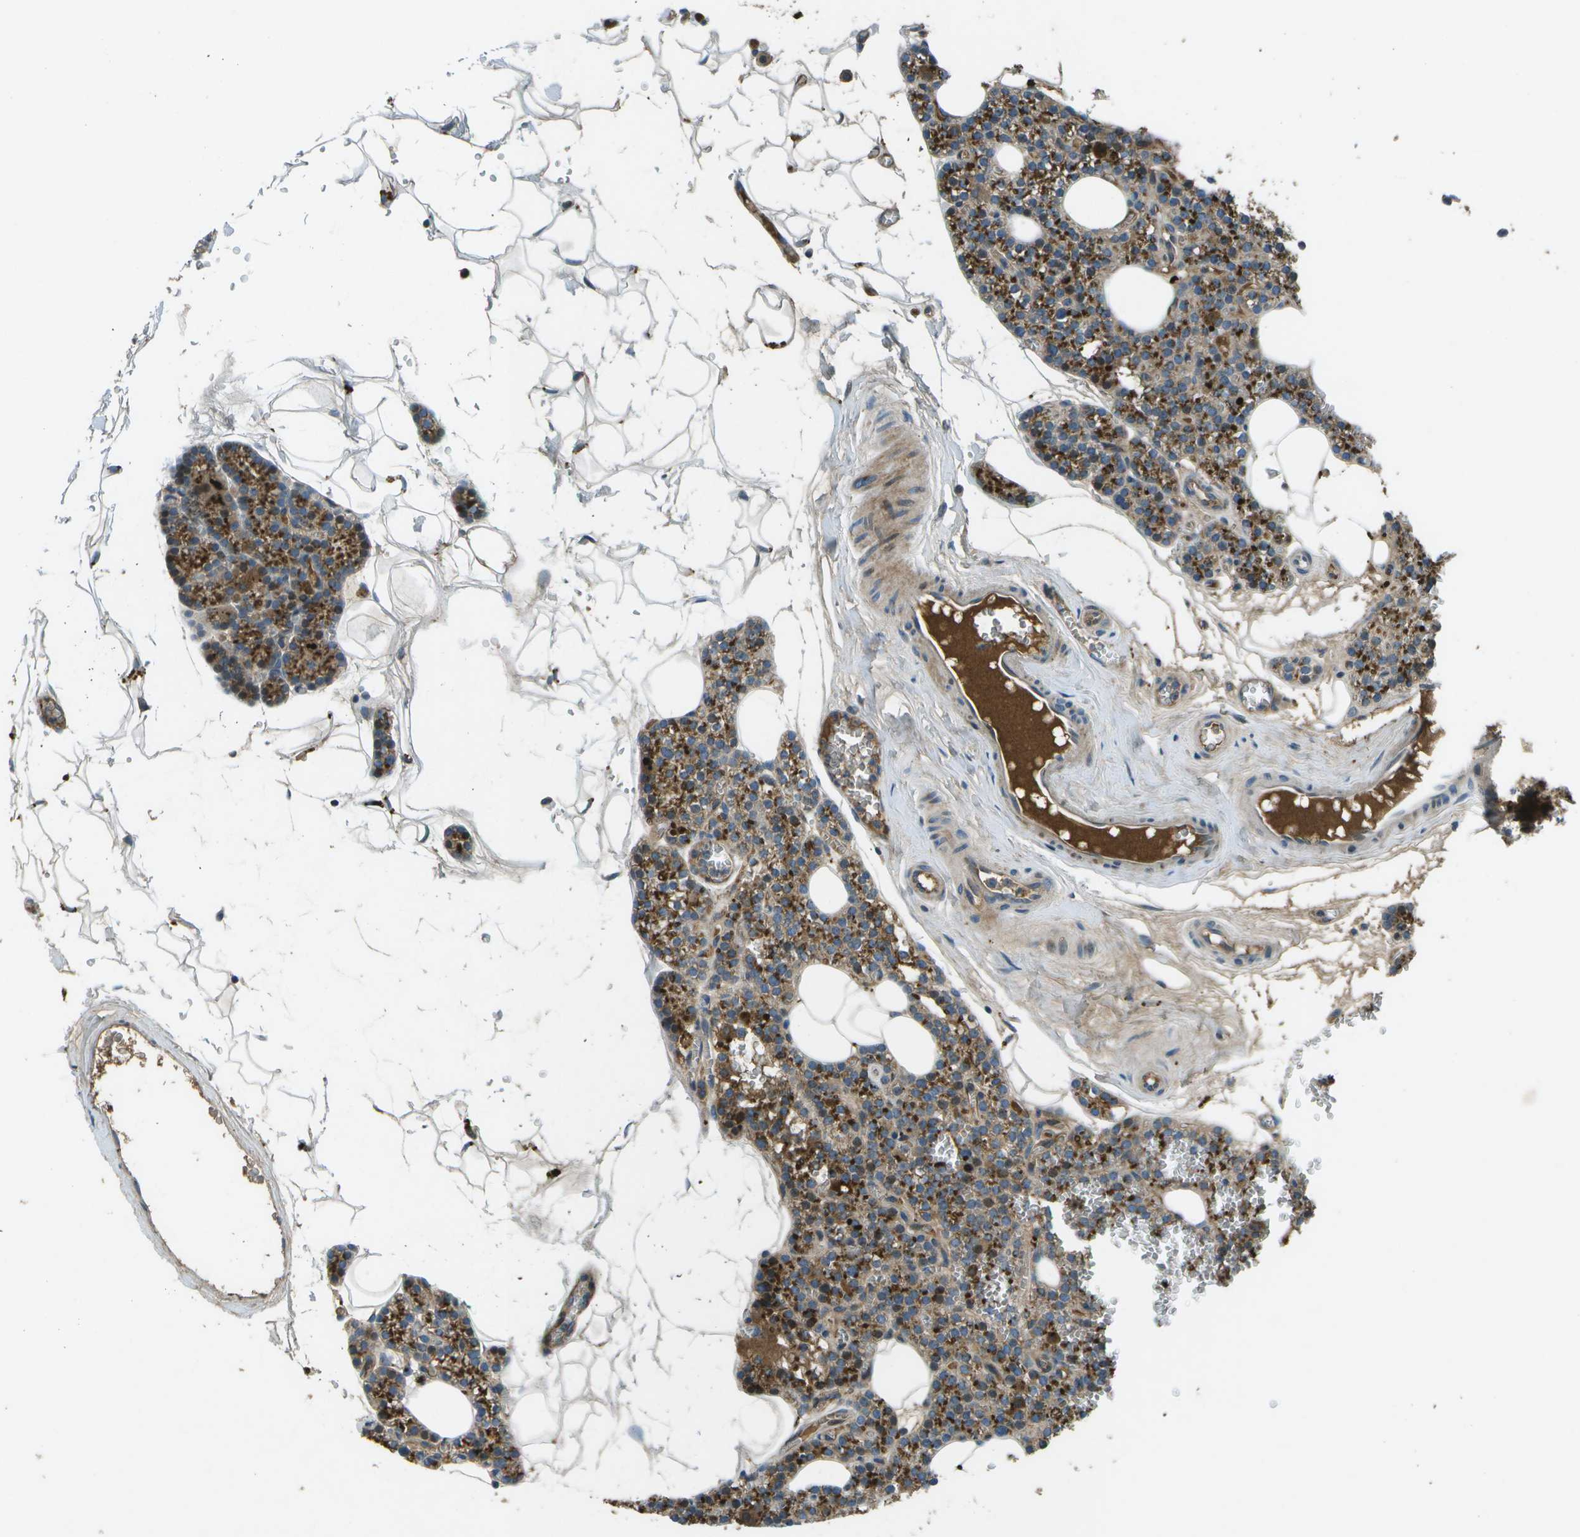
{"staining": {"intensity": "strong", "quantity": "25%-75%", "location": "cytoplasmic/membranous"}, "tissue": "parathyroid gland", "cell_type": "Glandular cells", "image_type": "normal", "snomed": [{"axis": "morphology", "description": "Normal tissue, NOS"}, {"axis": "morphology", "description": "Adenoma, NOS"}, {"axis": "topography", "description": "Parathyroid gland"}], "caption": "Strong cytoplasmic/membranous positivity is identified in approximately 25%-75% of glandular cells in unremarkable parathyroid gland. The protein is shown in brown color, while the nuclei are stained blue.", "gene": "PXYLP1", "patient": {"sex": "female", "age": 58}}